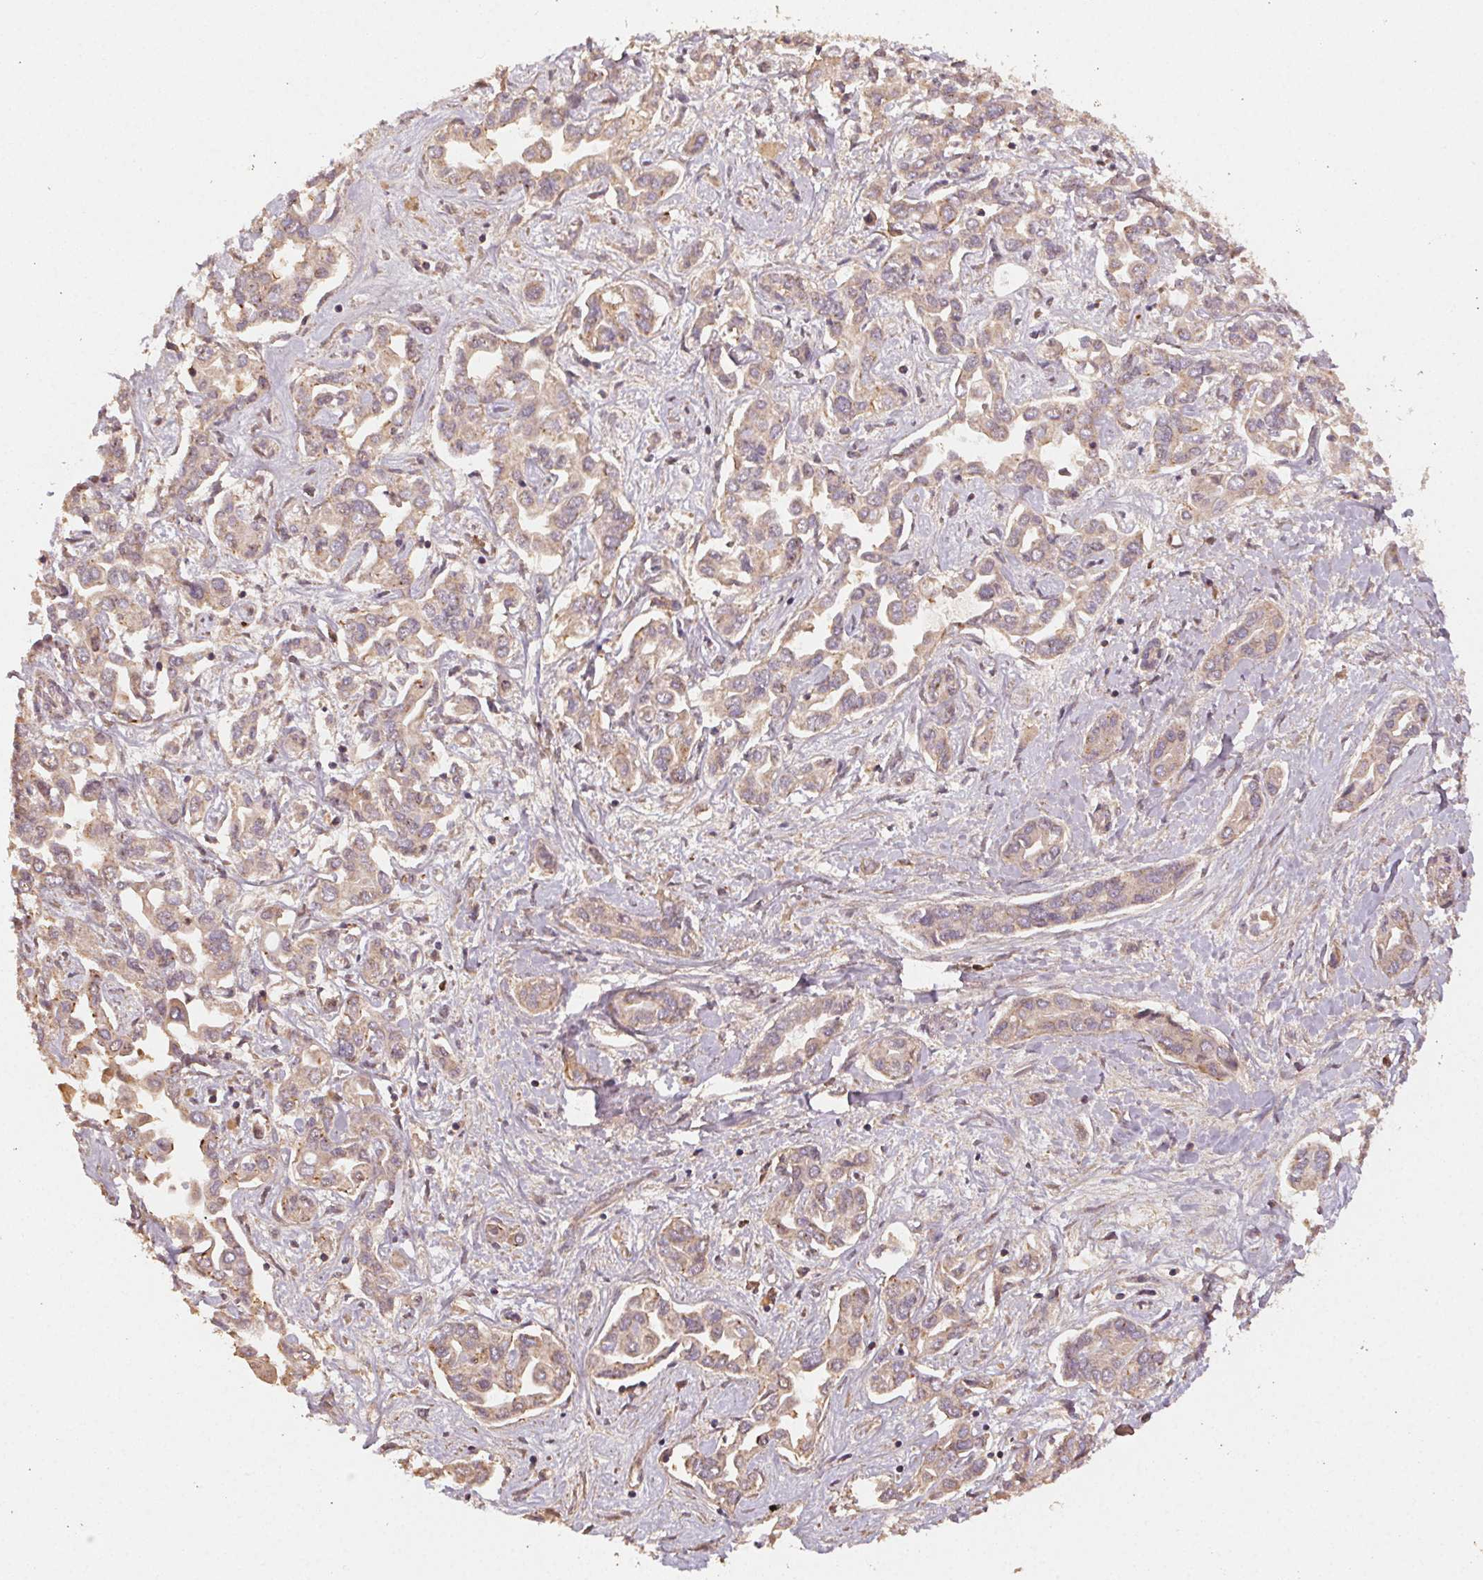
{"staining": {"intensity": "weak", "quantity": ">75%", "location": "cytoplasmic/membranous"}, "tissue": "liver cancer", "cell_type": "Tumor cells", "image_type": "cancer", "snomed": [{"axis": "morphology", "description": "Cholangiocarcinoma"}, {"axis": "topography", "description": "Liver"}], "caption": "Liver cancer stained with a brown dye demonstrates weak cytoplasmic/membranous positive expression in approximately >75% of tumor cells.", "gene": "RALA", "patient": {"sex": "female", "age": 64}}